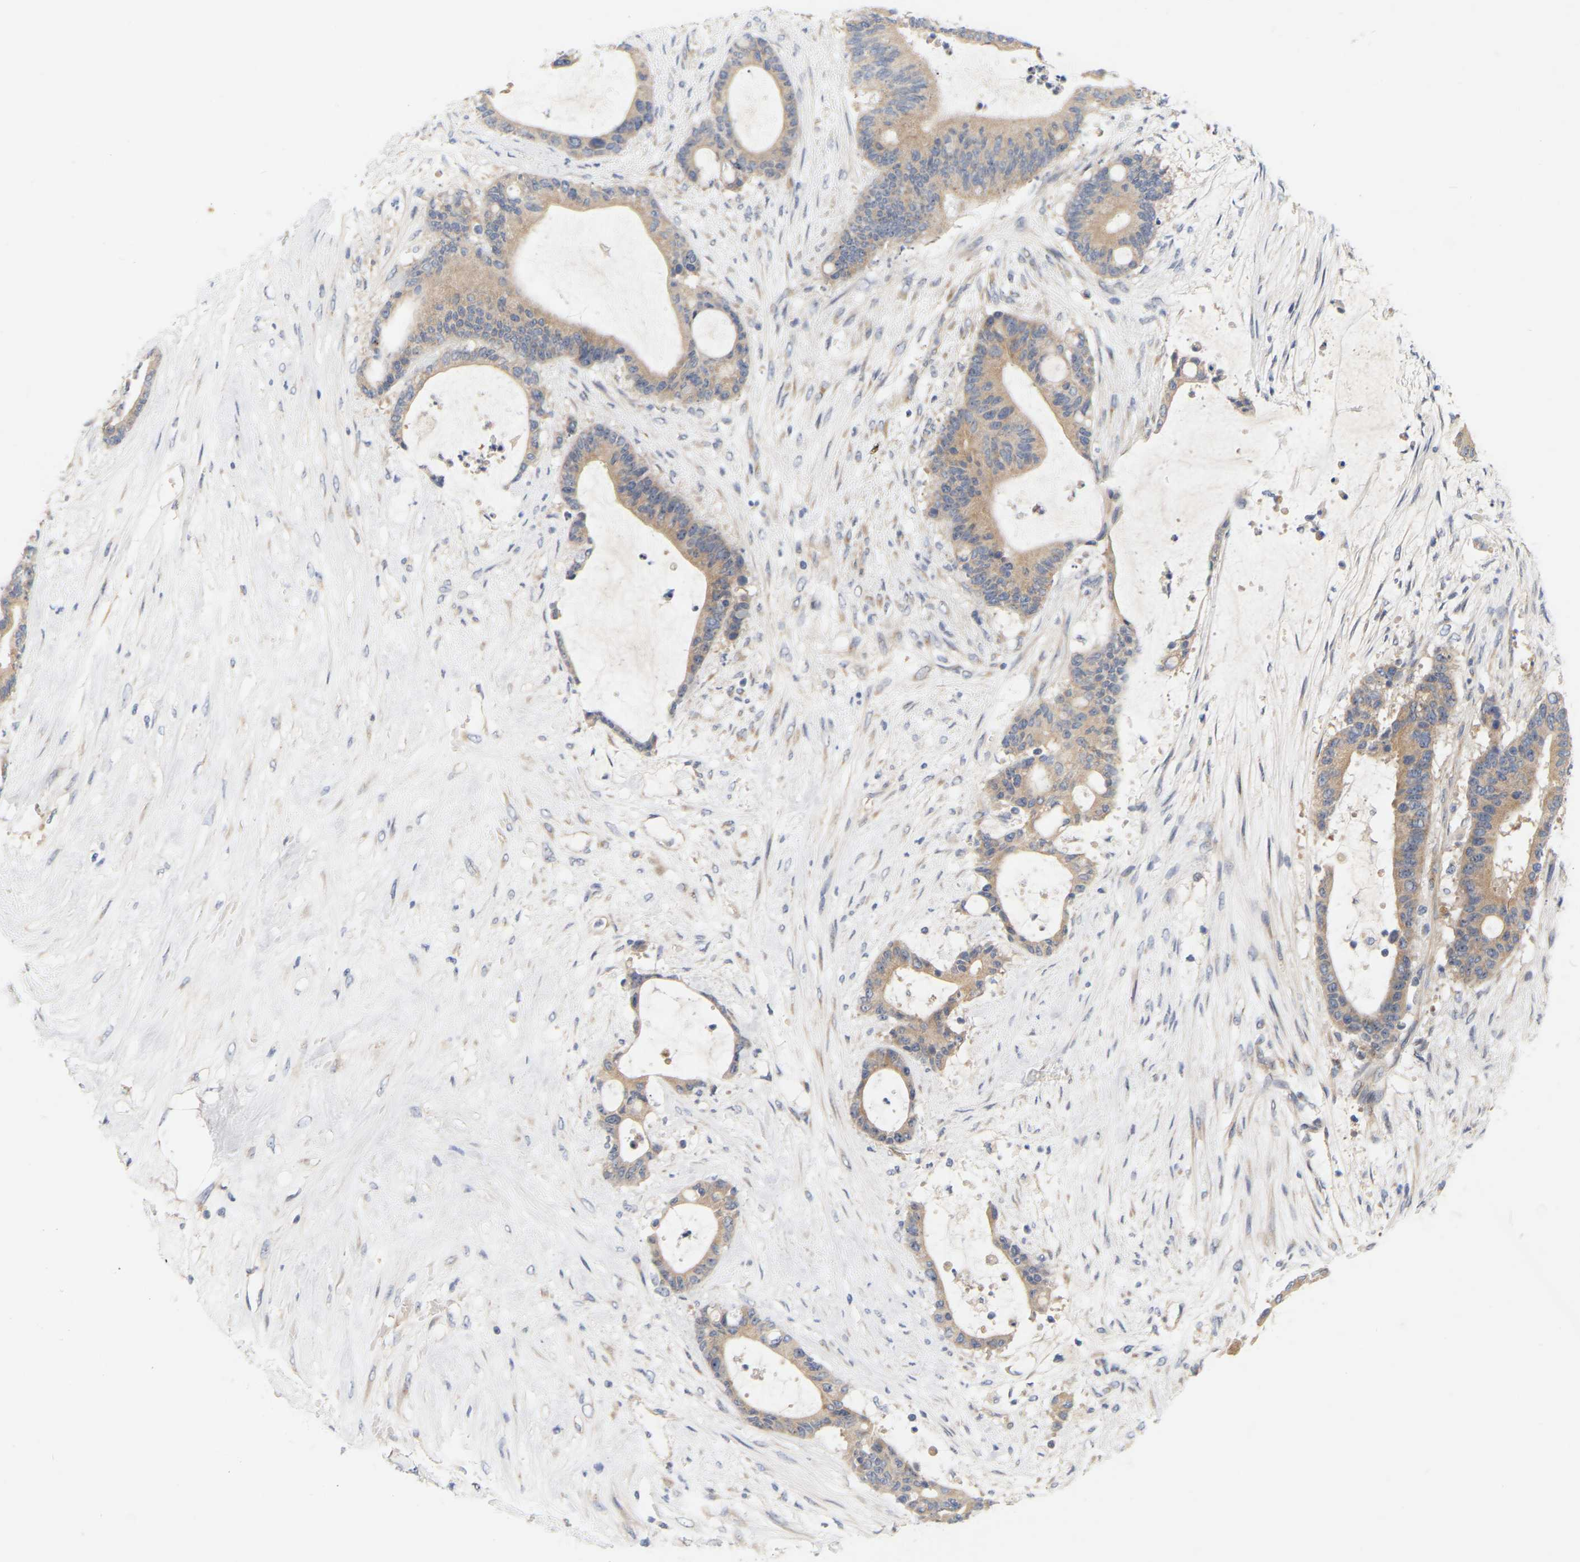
{"staining": {"intensity": "moderate", "quantity": ">75%", "location": "cytoplasmic/membranous"}, "tissue": "liver cancer", "cell_type": "Tumor cells", "image_type": "cancer", "snomed": [{"axis": "morphology", "description": "Cholangiocarcinoma"}, {"axis": "topography", "description": "Liver"}], "caption": "Immunohistochemistry micrograph of neoplastic tissue: human liver cholangiocarcinoma stained using immunohistochemistry (IHC) displays medium levels of moderate protein expression localized specifically in the cytoplasmic/membranous of tumor cells, appearing as a cytoplasmic/membranous brown color.", "gene": "MINDY4", "patient": {"sex": "female", "age": 73}}